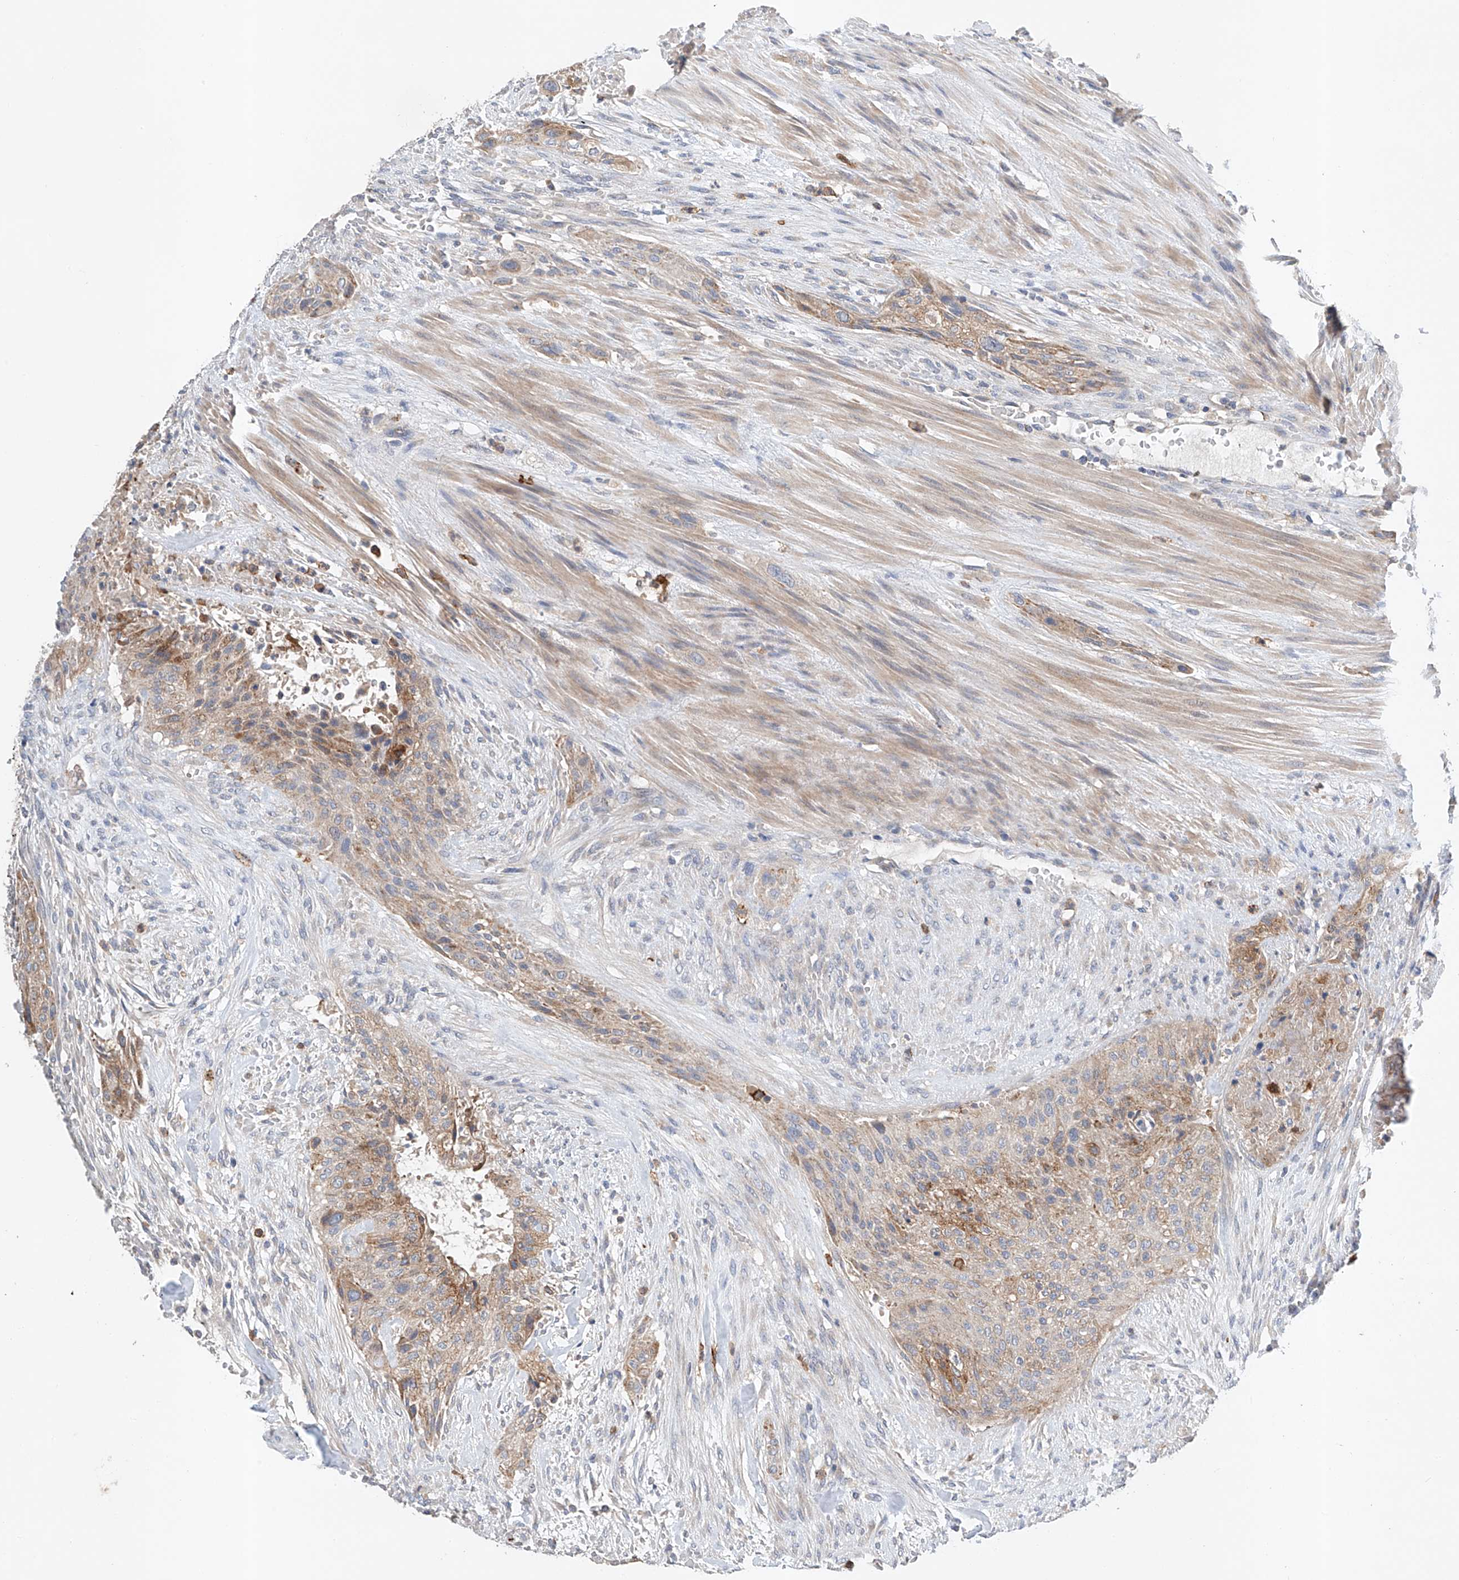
{"staining": {"intensity": "moderate", "quantity": ">75%", "location": "cytoplasmic/membranous"}, "tissue": "urothelial cancer", "cell_type": "Tumor cells", "image_type": "cancer", "snomed": [{"axis": "morphology", "description": "Urothelial carcinoma, High grade"}, {"axis": "topography", "description": "Urinary bladder"}], "caption": "Urothelial carcinoma (high-grade) tissue reveals moderate cytoplasmic/membranous staining in about >75% of tumor cells Using DAB (3,3'-diaminobenzidine) (brown) and hematoxylin (blue) stains, captured at high magnification using brightfield microscopy.", "gene": "GPC4", "patient": {"sex": "male", "age": 35}}